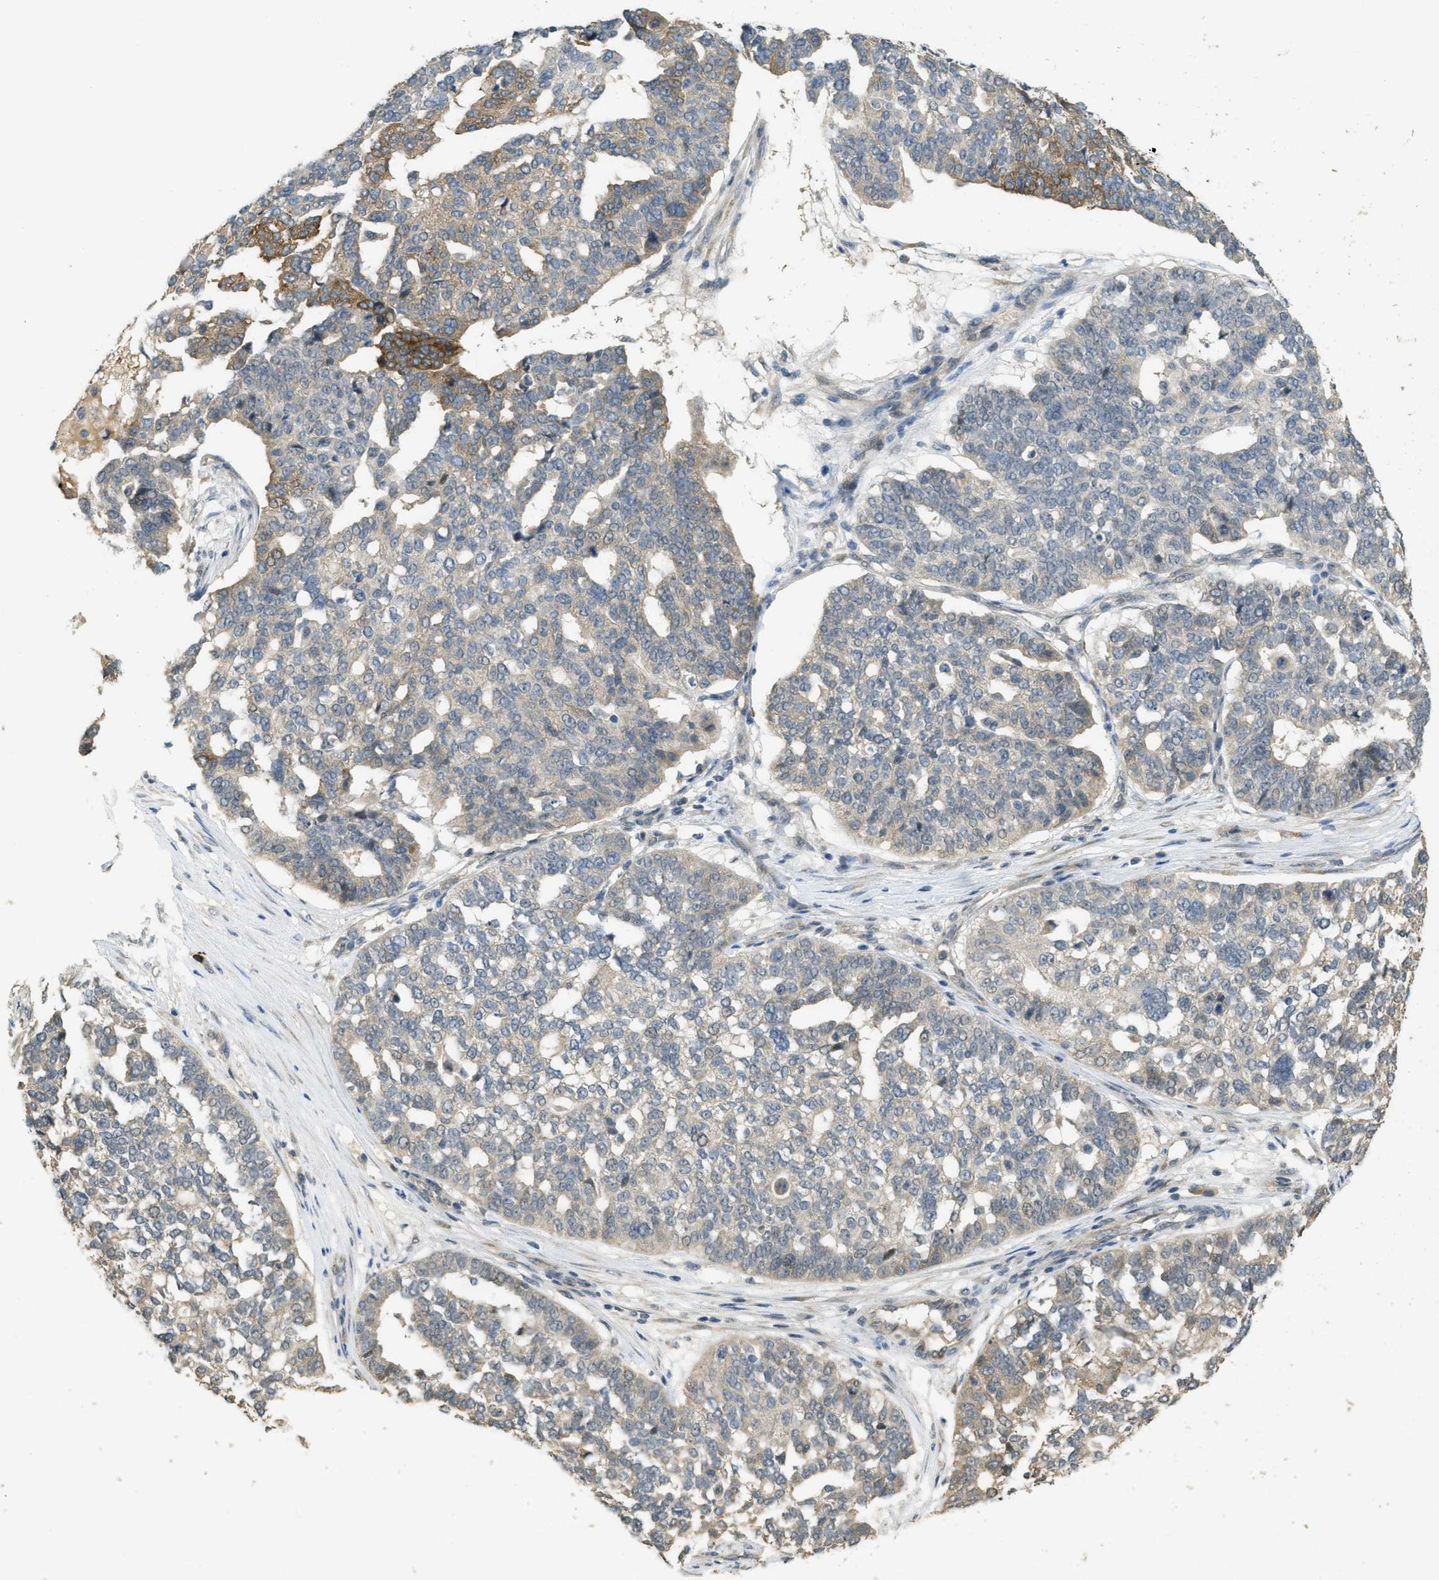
{"staining": {"intensity": "moderate", "quantity": "<25%", "location": "cytoplasmic/membranous"}, "tissue": "ovarian cancer", "cell_type": "Tumor cells", "image_type": "cancer", "snomed": [{"axis": "morphology", "description": "Cystadenocarcinoma, serous, NOS"}, {"axis": "topography", "description": "Ovary"}], "caption": "Protein staining of ovarian cancer (serous cystadenocarcinoma) tissue reveals moderate cytoplasmic/membranous staining in approximately <25% of tumor cells.", "gene": "IGF2BP2", "patient": {"sex": "female", "age": 59}}